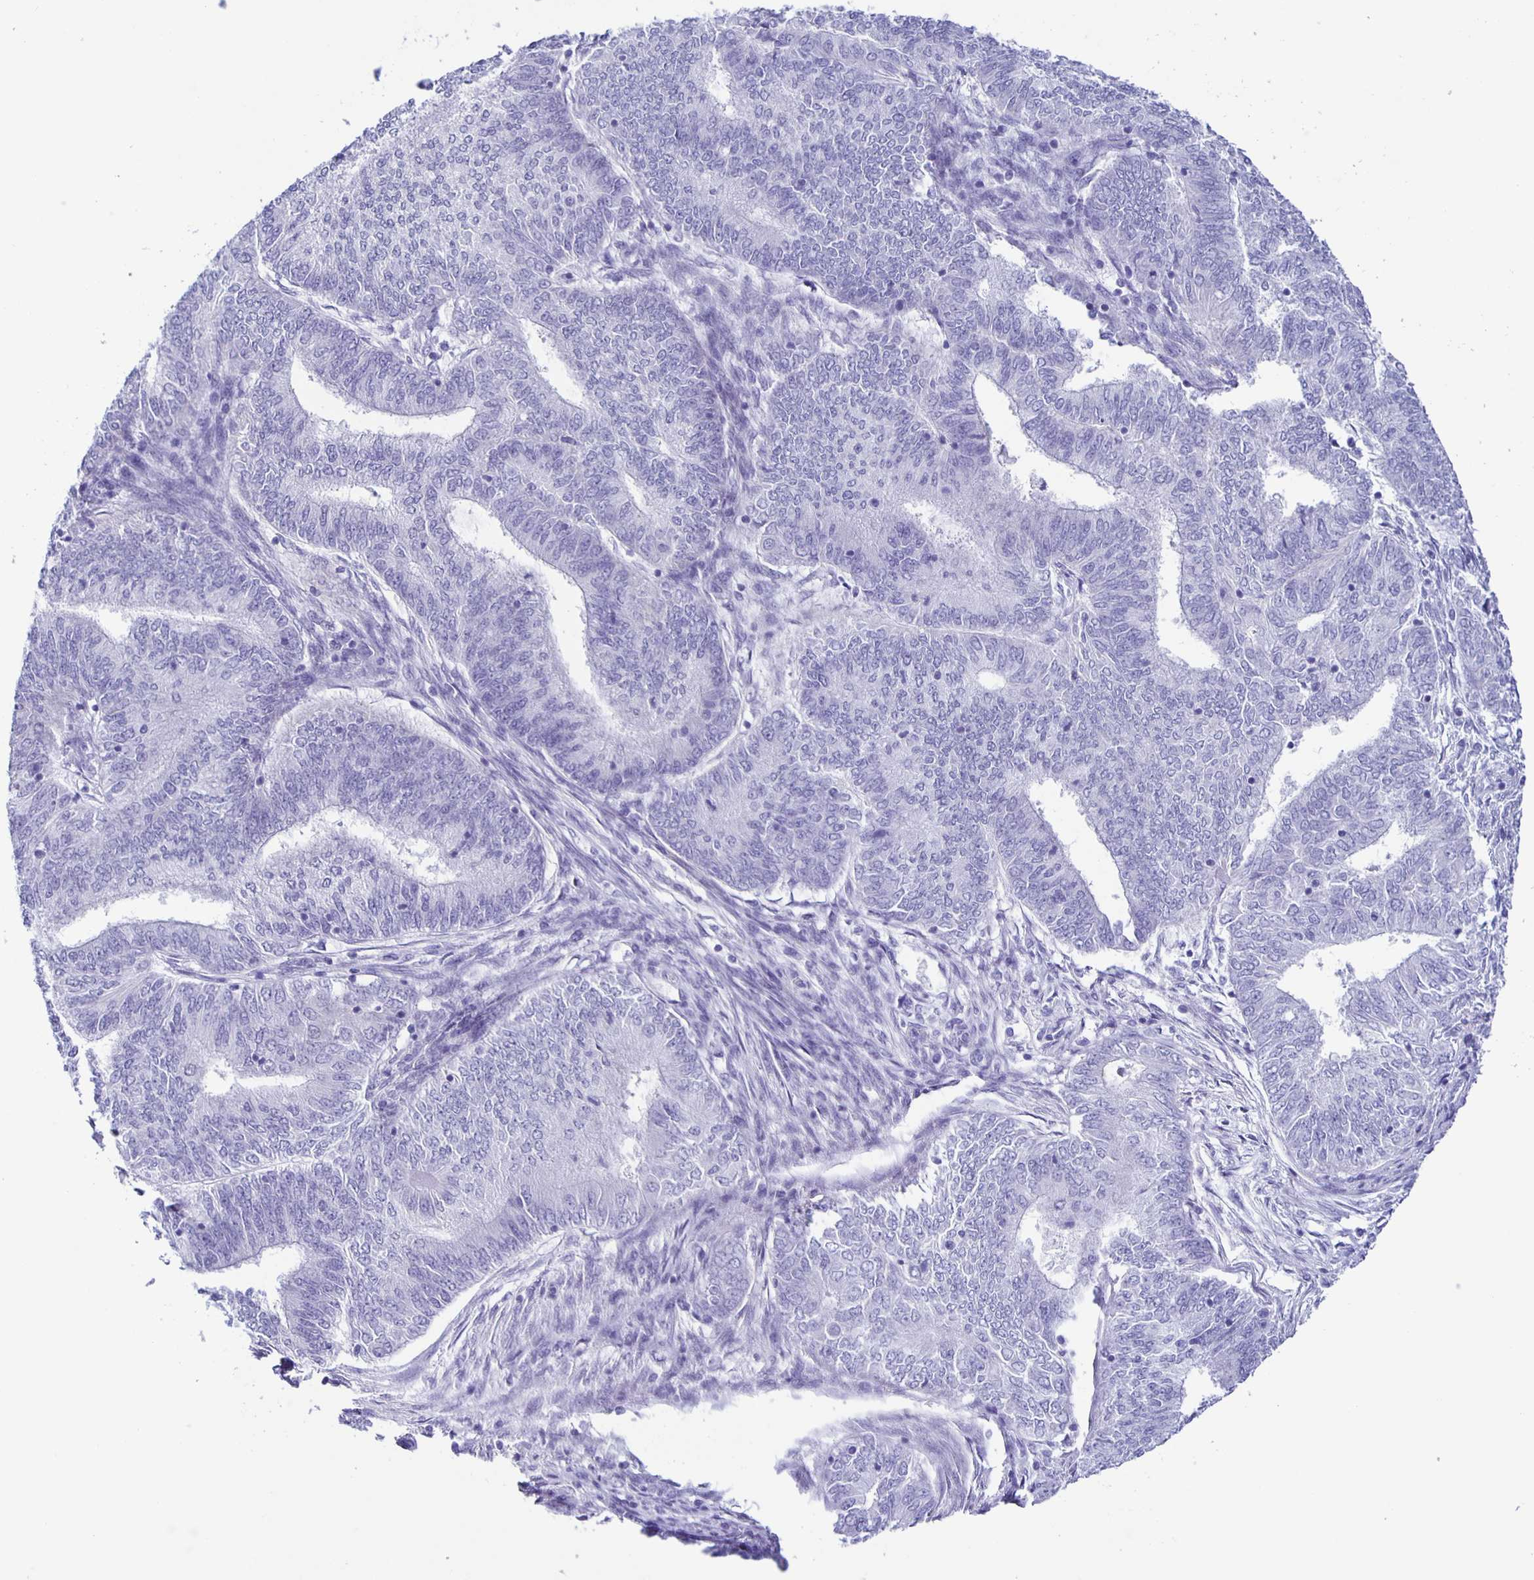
{"staining": {"intensity": "negative", "quantity": "none", "location": "none"}, "tissue": "endometrial cancer", "cell_type": "Tumor cells", "image_type": "cancer", "snomed": [{"axis": "morphology", "description": "Adenocarcinoma, NOS"}, {"axis": "topography", "description": "Endometrium"}], "caption": "Immunohistochemistry photomicrograph of endometrial cancer stained for a protein (brown), which reveals no positivity in tumor cells.", "gene": "AQP6", "patient": {"sex": "female", "age": 62}}